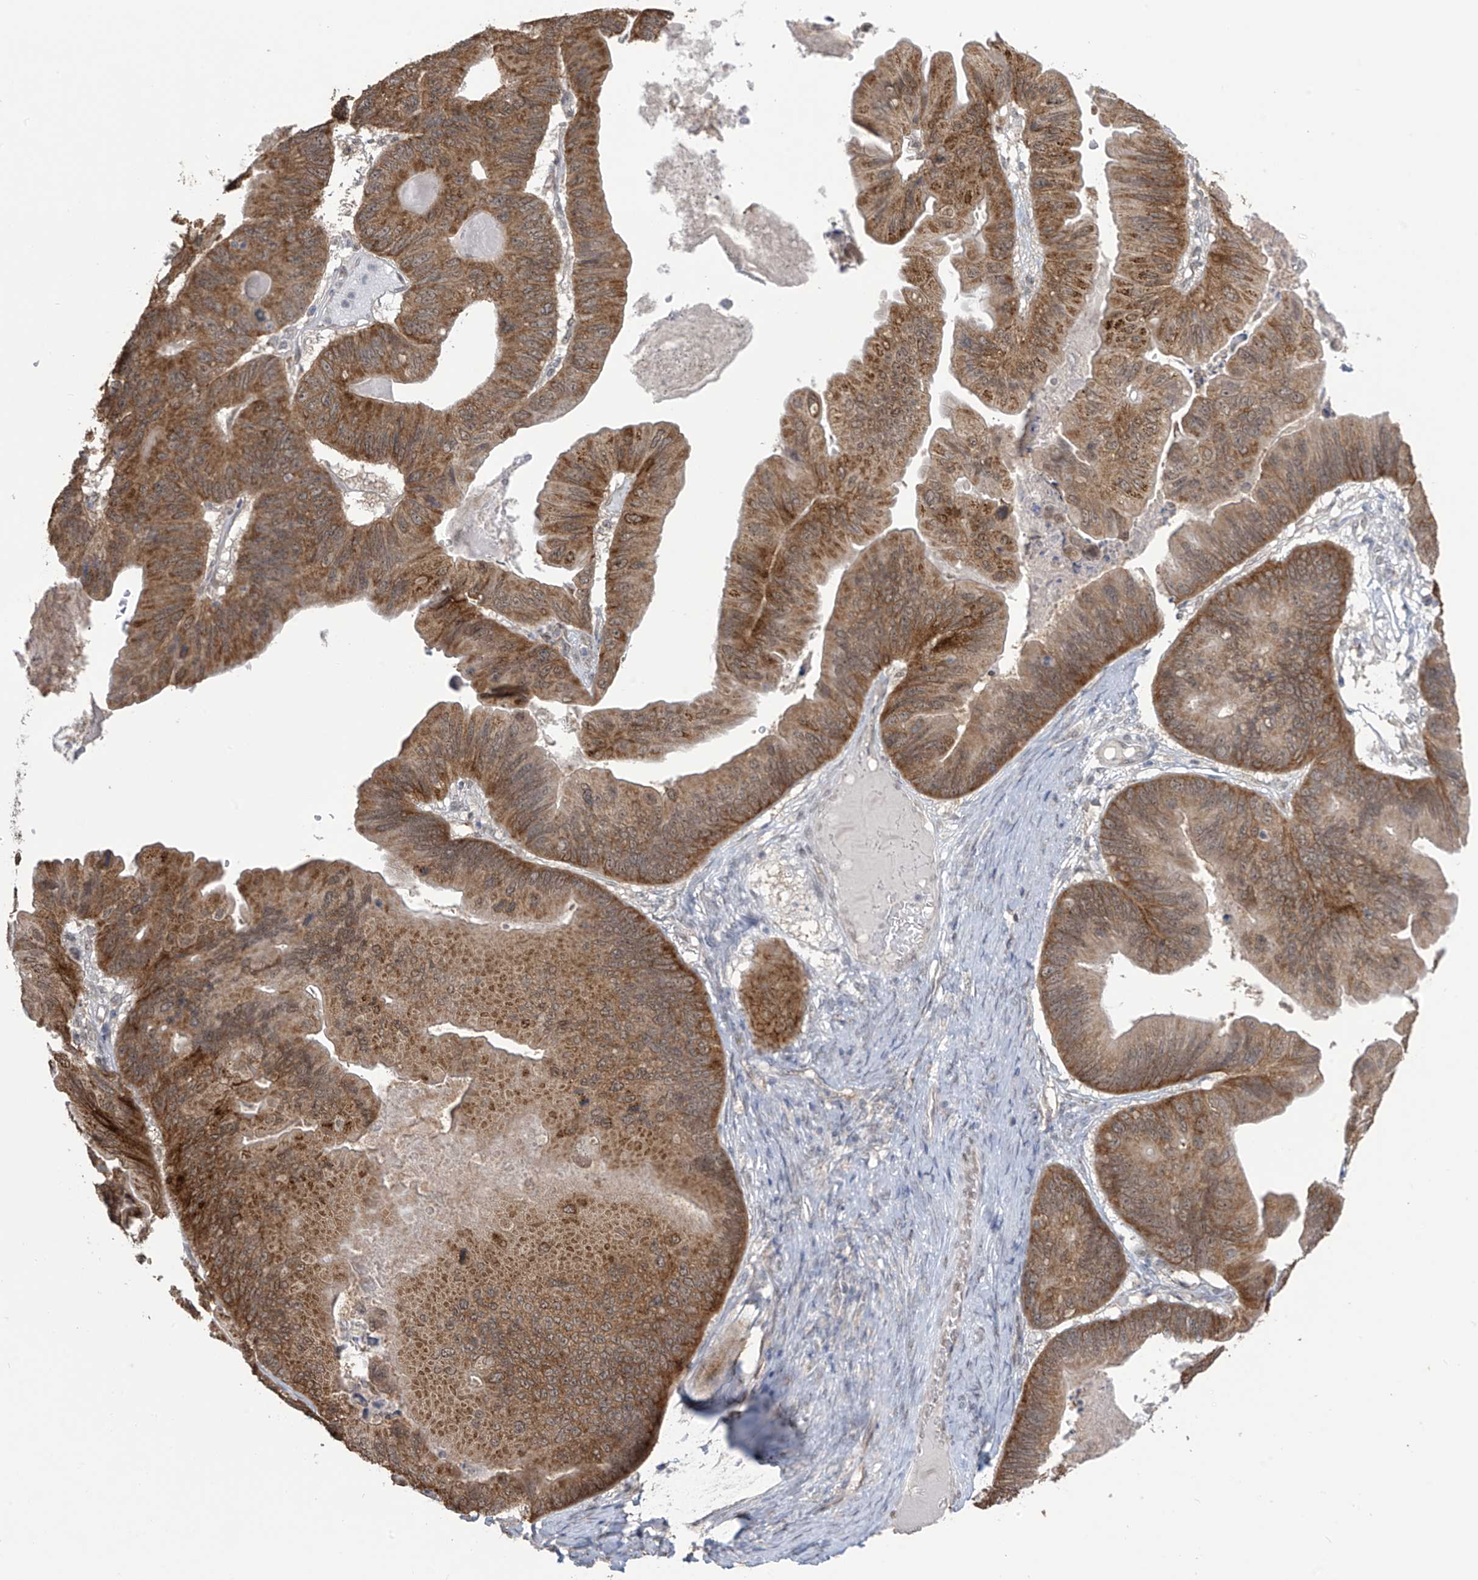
{"staining": {"intensity": "moderate", "quantity": ">75%", "location": "cytoplasmic/membranous,nuclear"}, "tissue": "ovarian cancer", "cell_type": "Tumor cells", "image_type": "cancer", "snomed": [{"axis": "morphology", "description": "Cystadenocarcinoma, mucinous, NOS"}, {"axis": "topography", "description": "Ovary"}], "caption": "A micrograph showing moderate cytoplasmic/membranous and nuclear staining in about >75% of tumor cells in mucinous cystadenocarcinoma (ovarian), as visualized by brown immunohistochemical staining.", "gene": "KIAA1522", "patient": {"sex": "female", "age": 61}}